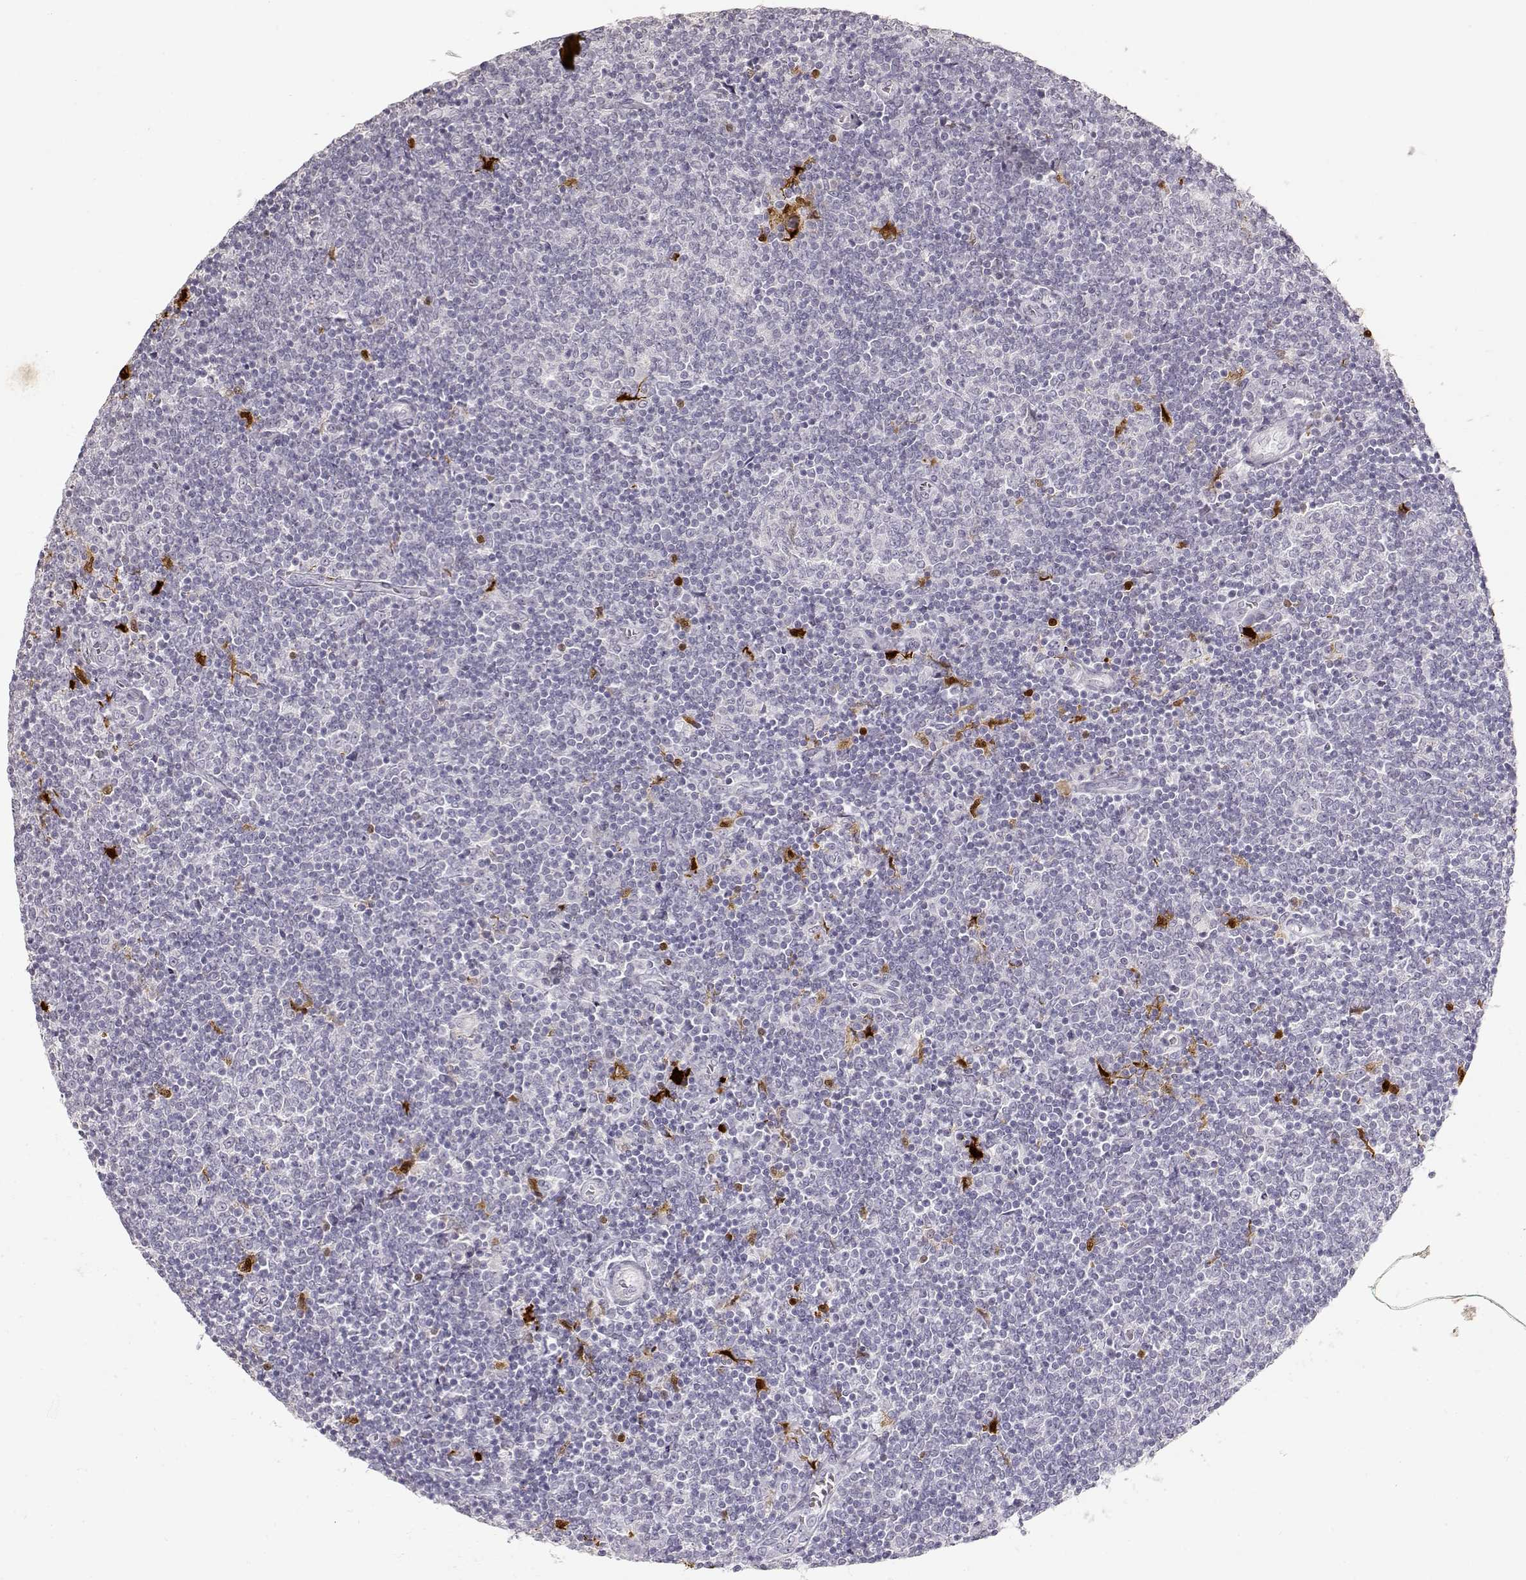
{"staining": {"intensity": "negative", "quantity": "none", "location": "none"}, "tissue": "lymphoma", "cell_type": "Tumor cells", "image_type": "cancer", "snomed": [{"axis": "morphology", "description": "Malignant lymphoma, non-Hodgkin's type, Low grade"}, {"axis": "topography", "description": "Lymph node"}], "caption": "There is no significant staining in tumor cells of malignant lymphoma, non-Hodgkin's type (low-grade). The staining is performed using DAB brown chromogen with nuclei counter-stained in using hematoxylin.", "gene": "S100B", "patient": {"sex": "male", "age": 52}}